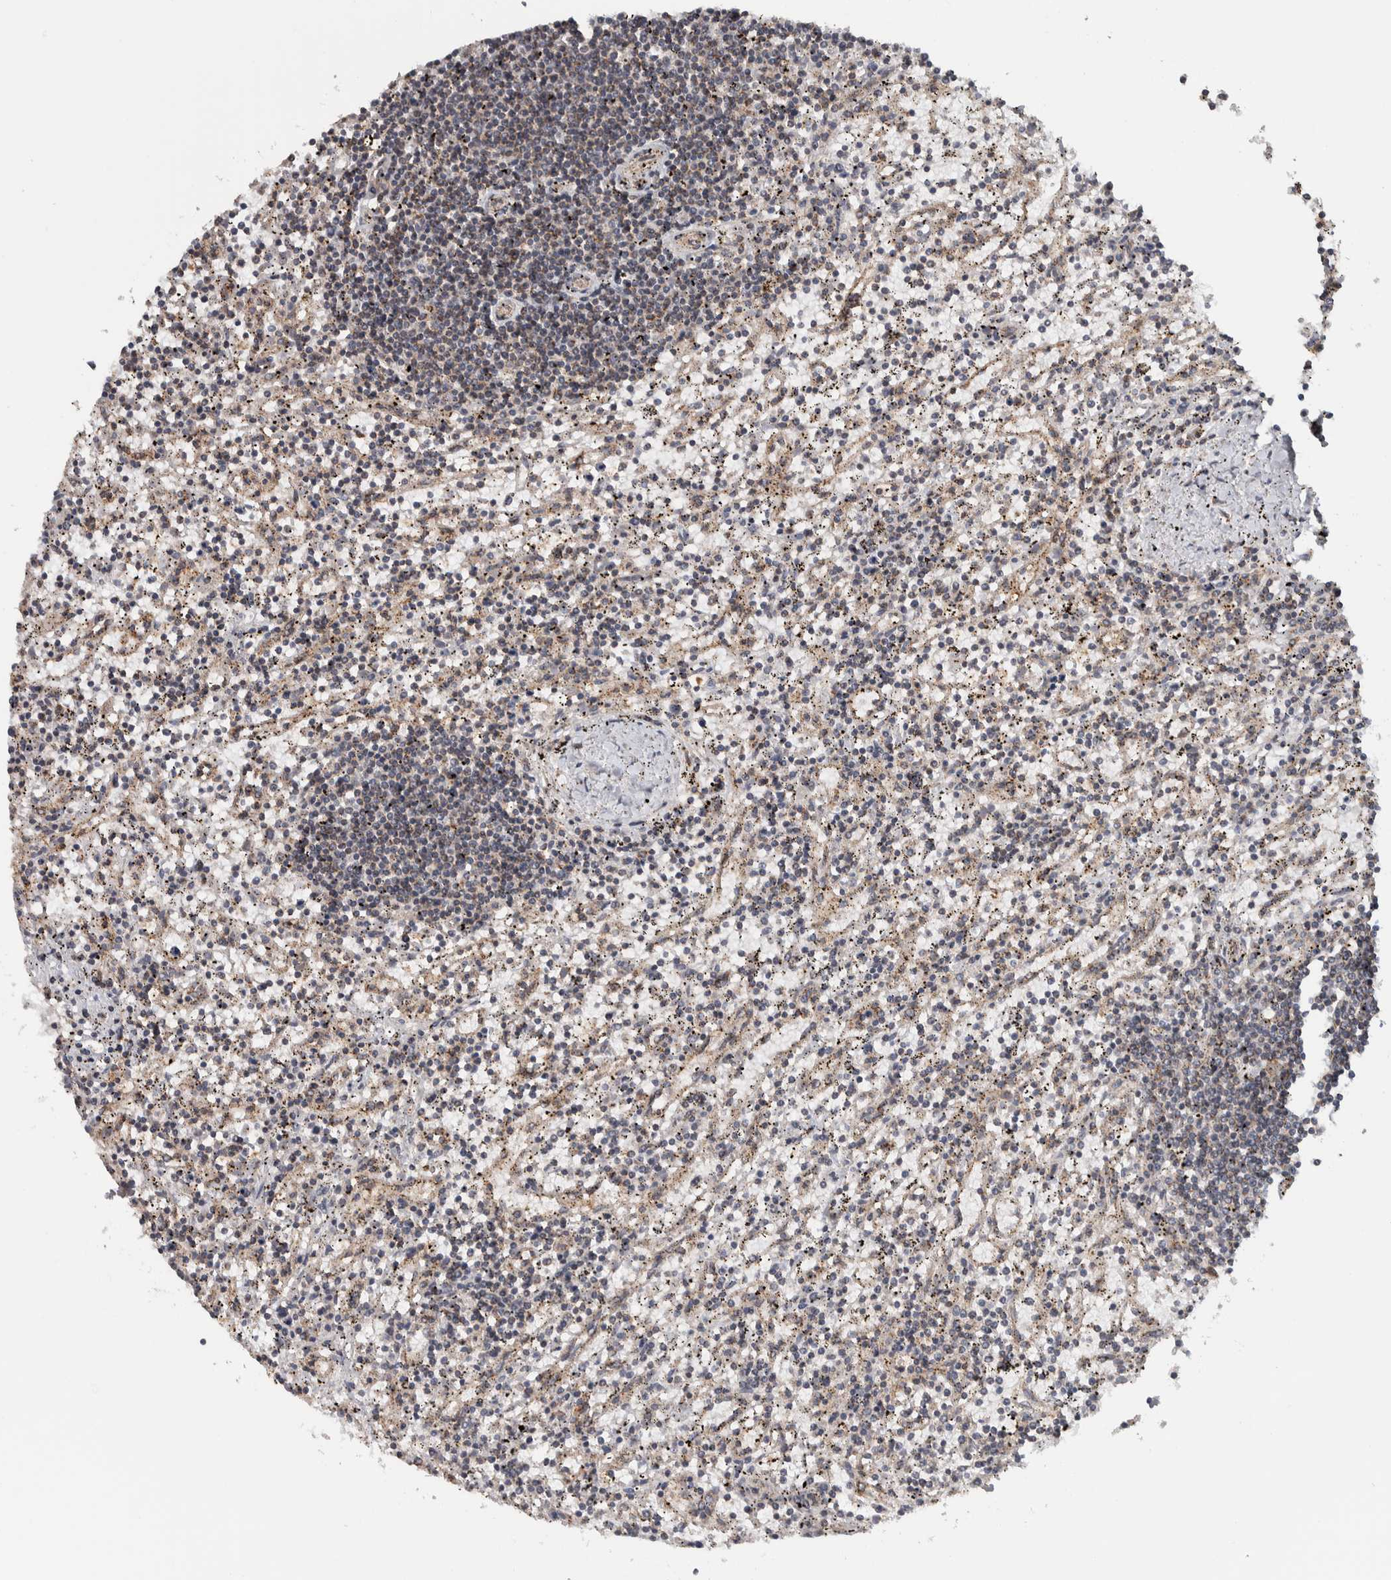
{"staining": {"intensity": "weak", "quantity": "25%-75%", "location": "cytoplasmic/membranous"}, "tissue": "lymphoma", "cell_type": "Tumor cells", "image_type": "cancer", "snomed": [{"axis": "morphology", "description": "Malignant lymphoma, non-Hodgkin's type, Low grade"}, {"axis": "topography", "description": "Spleen"}], "caption": "Tumor cells exhibit low levels of weak cytoplasmic/membranous positivity in approximately 25%-75% of cells in human lymphoma.", "gene": "CHMP4C", "patient": {"sex": "male", "age": 76}}